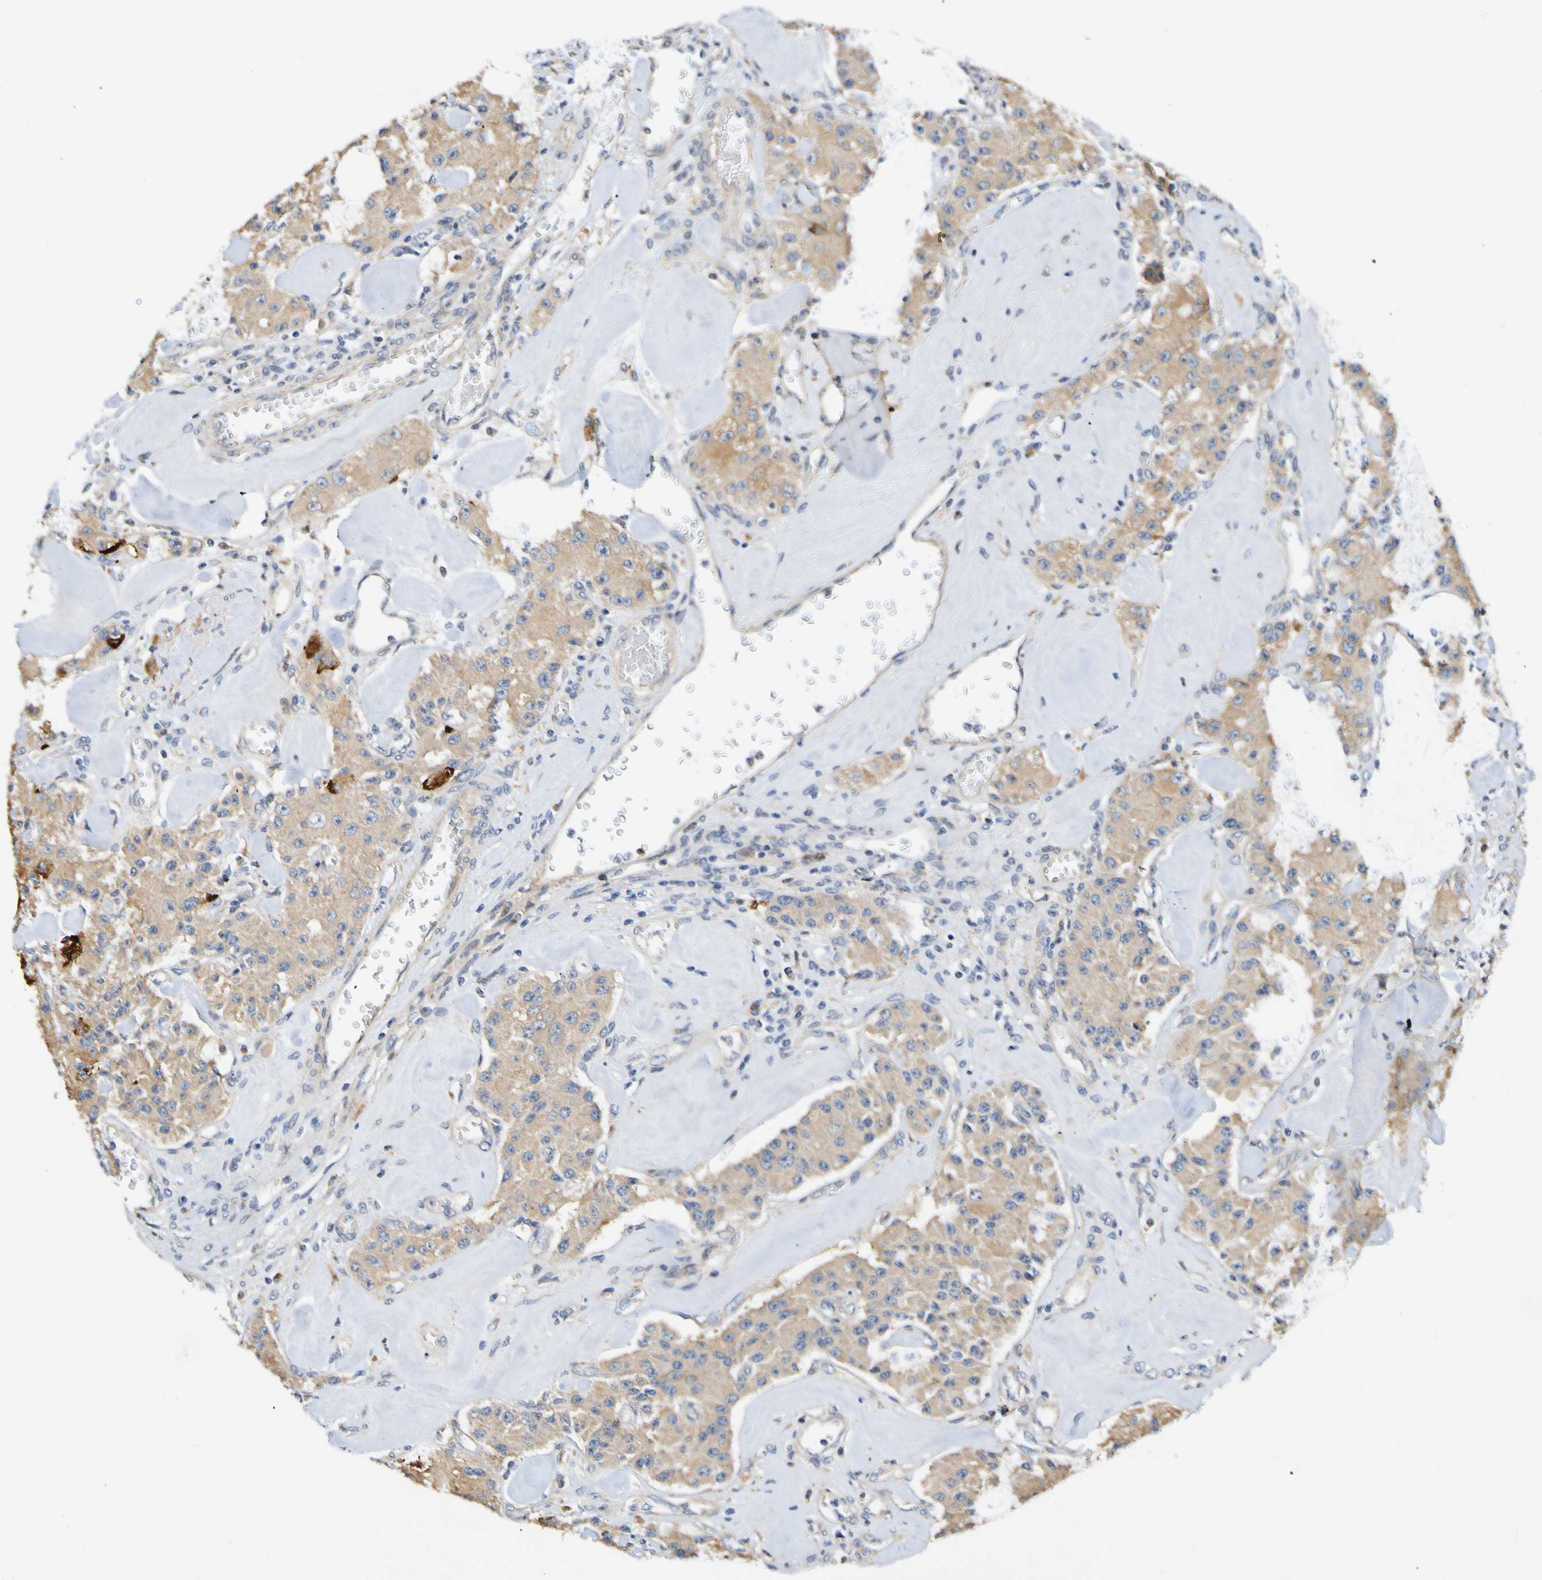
{"staining": {"intensity": "moderate", "quantity": ">75%", "location": "cytoplasmic/membranous"}, "tissue": "carcinoid", "cell_type": "Tumor cells", "image_type": "cancer", "snomed": [{"axis": "morphology", "description": "Carcinoid, malignant, NOS"}, {"axis": "topography", "description": "Pancreas"}], "caption": "There is medium levels of moderate cytoplasmic/membranous positivity in tumor cells of carcinoid (malignant), as demonstrated by immunohistochemical staining (brown color).", "gene": "METAP2", "patient": {"sex": "male", "age": 41}}